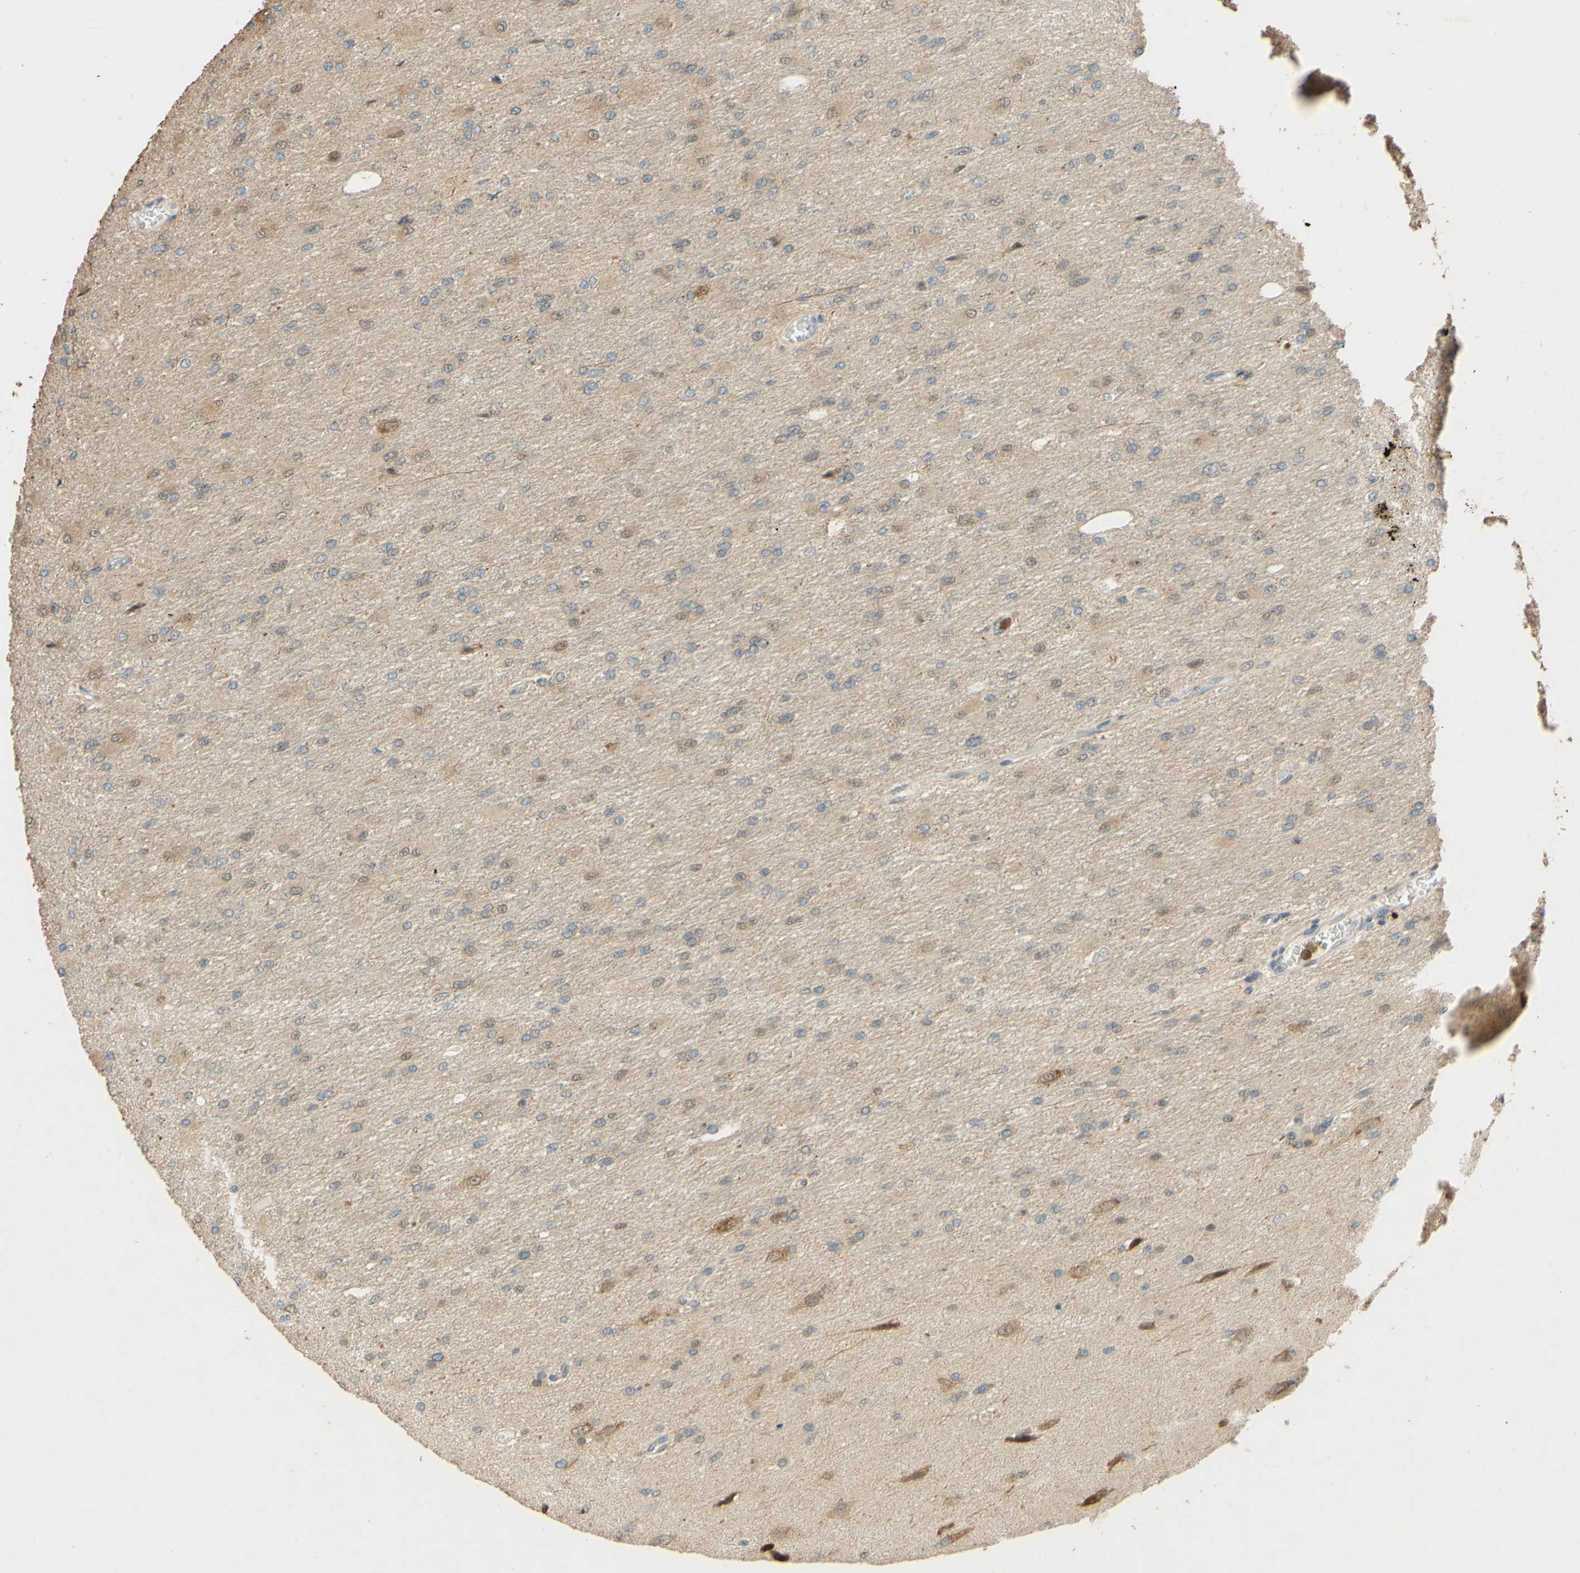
{"staining": {"intensity": "weak", "quantity": "25%-75%", "location": "cytoplasmic/membranous"}, "tissue": "glioma", "cell_type": "Tumor cells", "image_type": "cancer", "snomed": [{"axis": "morphology", "description": "Glioma, malignant, High grade"}, {"axis": "topography", "description": "Cerebral cortex"}], "caption": "Weak cytoplasmic/membranous positivity for a protein is present in approximately 25%-75% of tumor cells of glioma using immunohistochemistry.", "gene": "GATA1", "patient": {"sex": "female", "age": 36}}